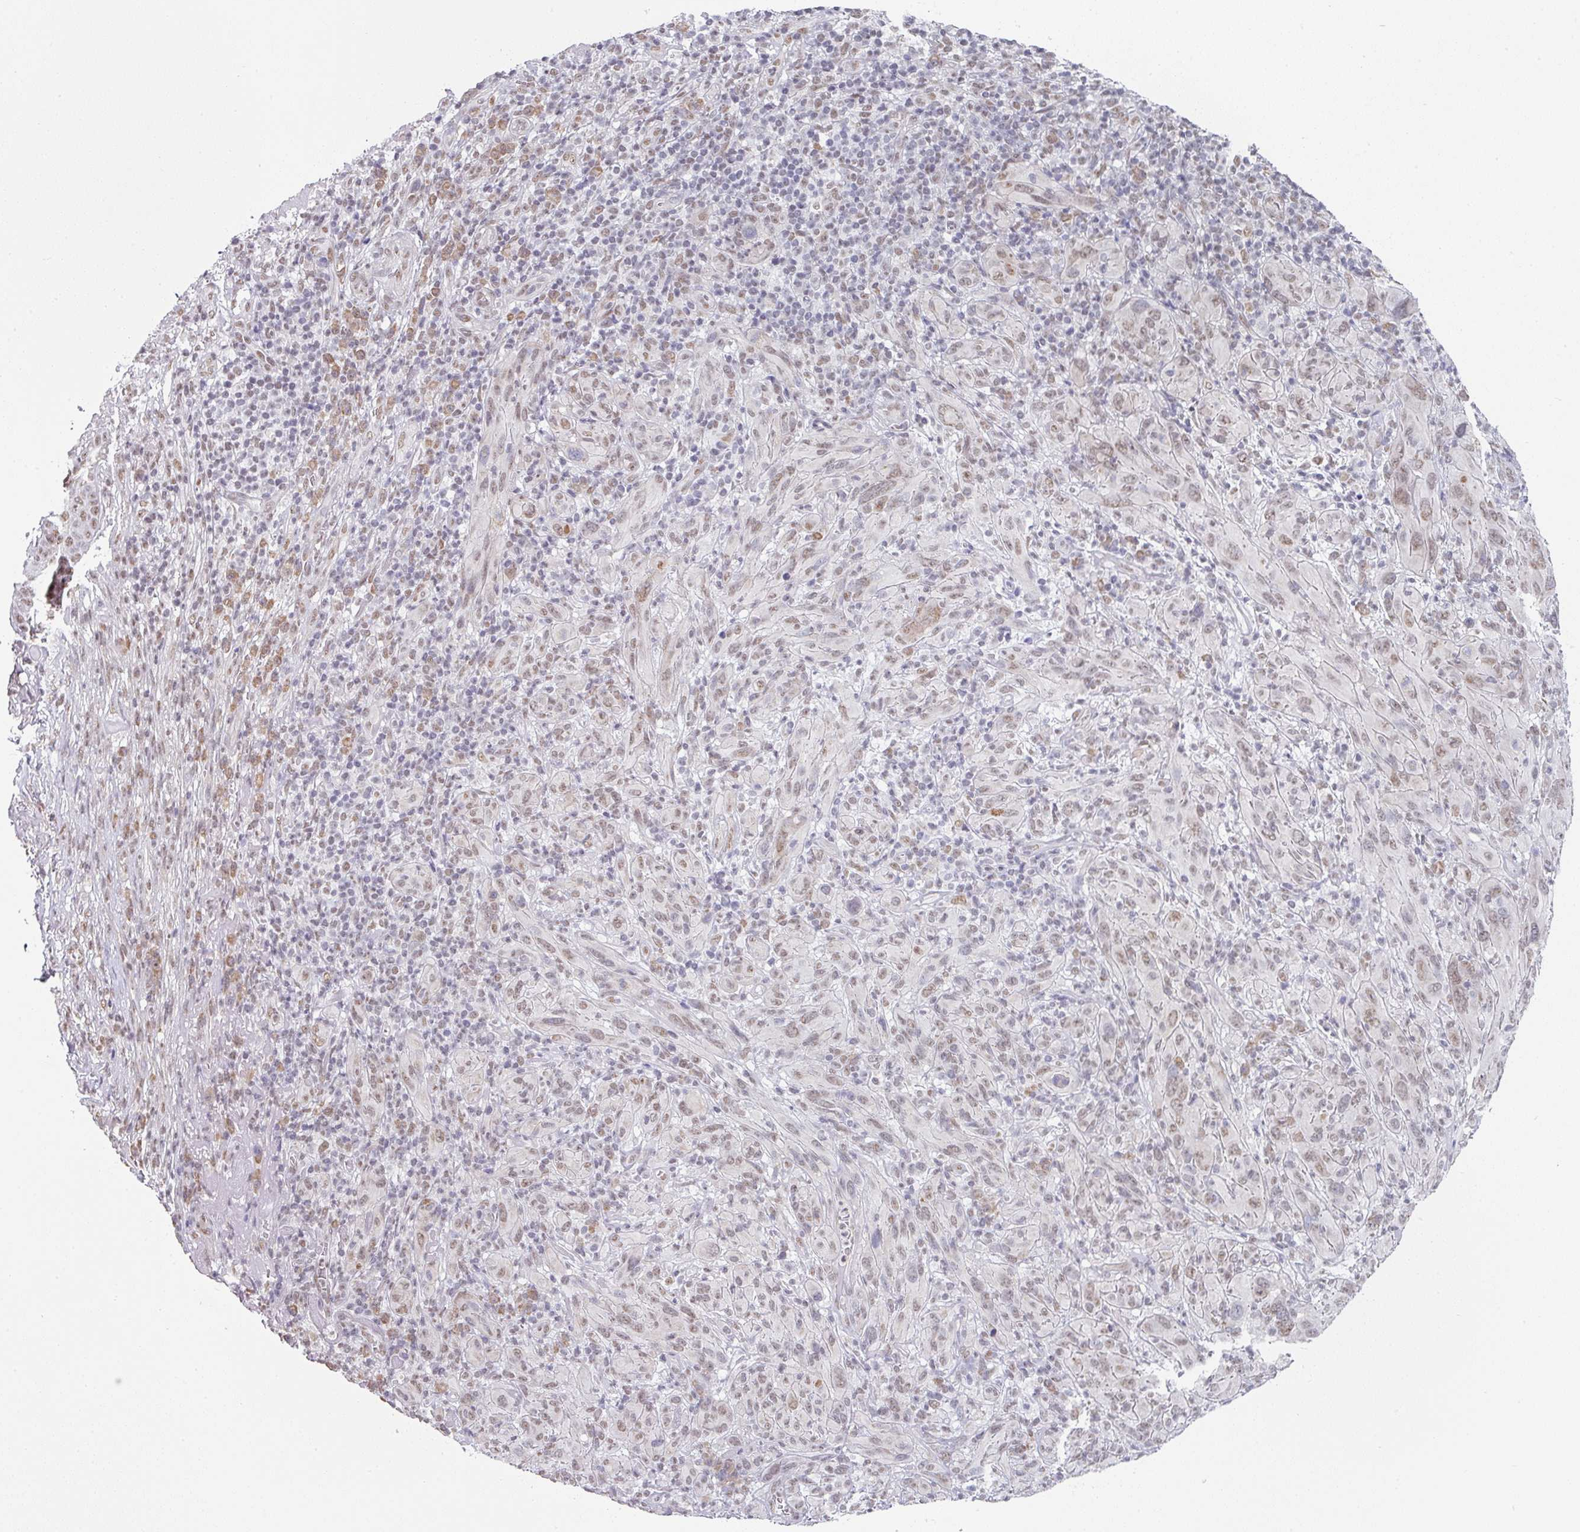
{"staining": {"intensity": "moderate", "quantity": ">75%", "location": "nuclear"}, "tissue": "melanoma", "cell_type": "Tumor cells", "image_type": "cancer", "snomed": [{"axis": "morphology", "description": "Malignant melanoma, NOS"}, {"axis": "topography", "description": "Skin of head"}], "caption": "This is an image of immunohistochemistry (IHC) staining of malignant melanoma, which shows moderate positivity in the nuclear of tumor cells.", "gene": "TMED5", "patient": {"sex": "male", "age": 96}}